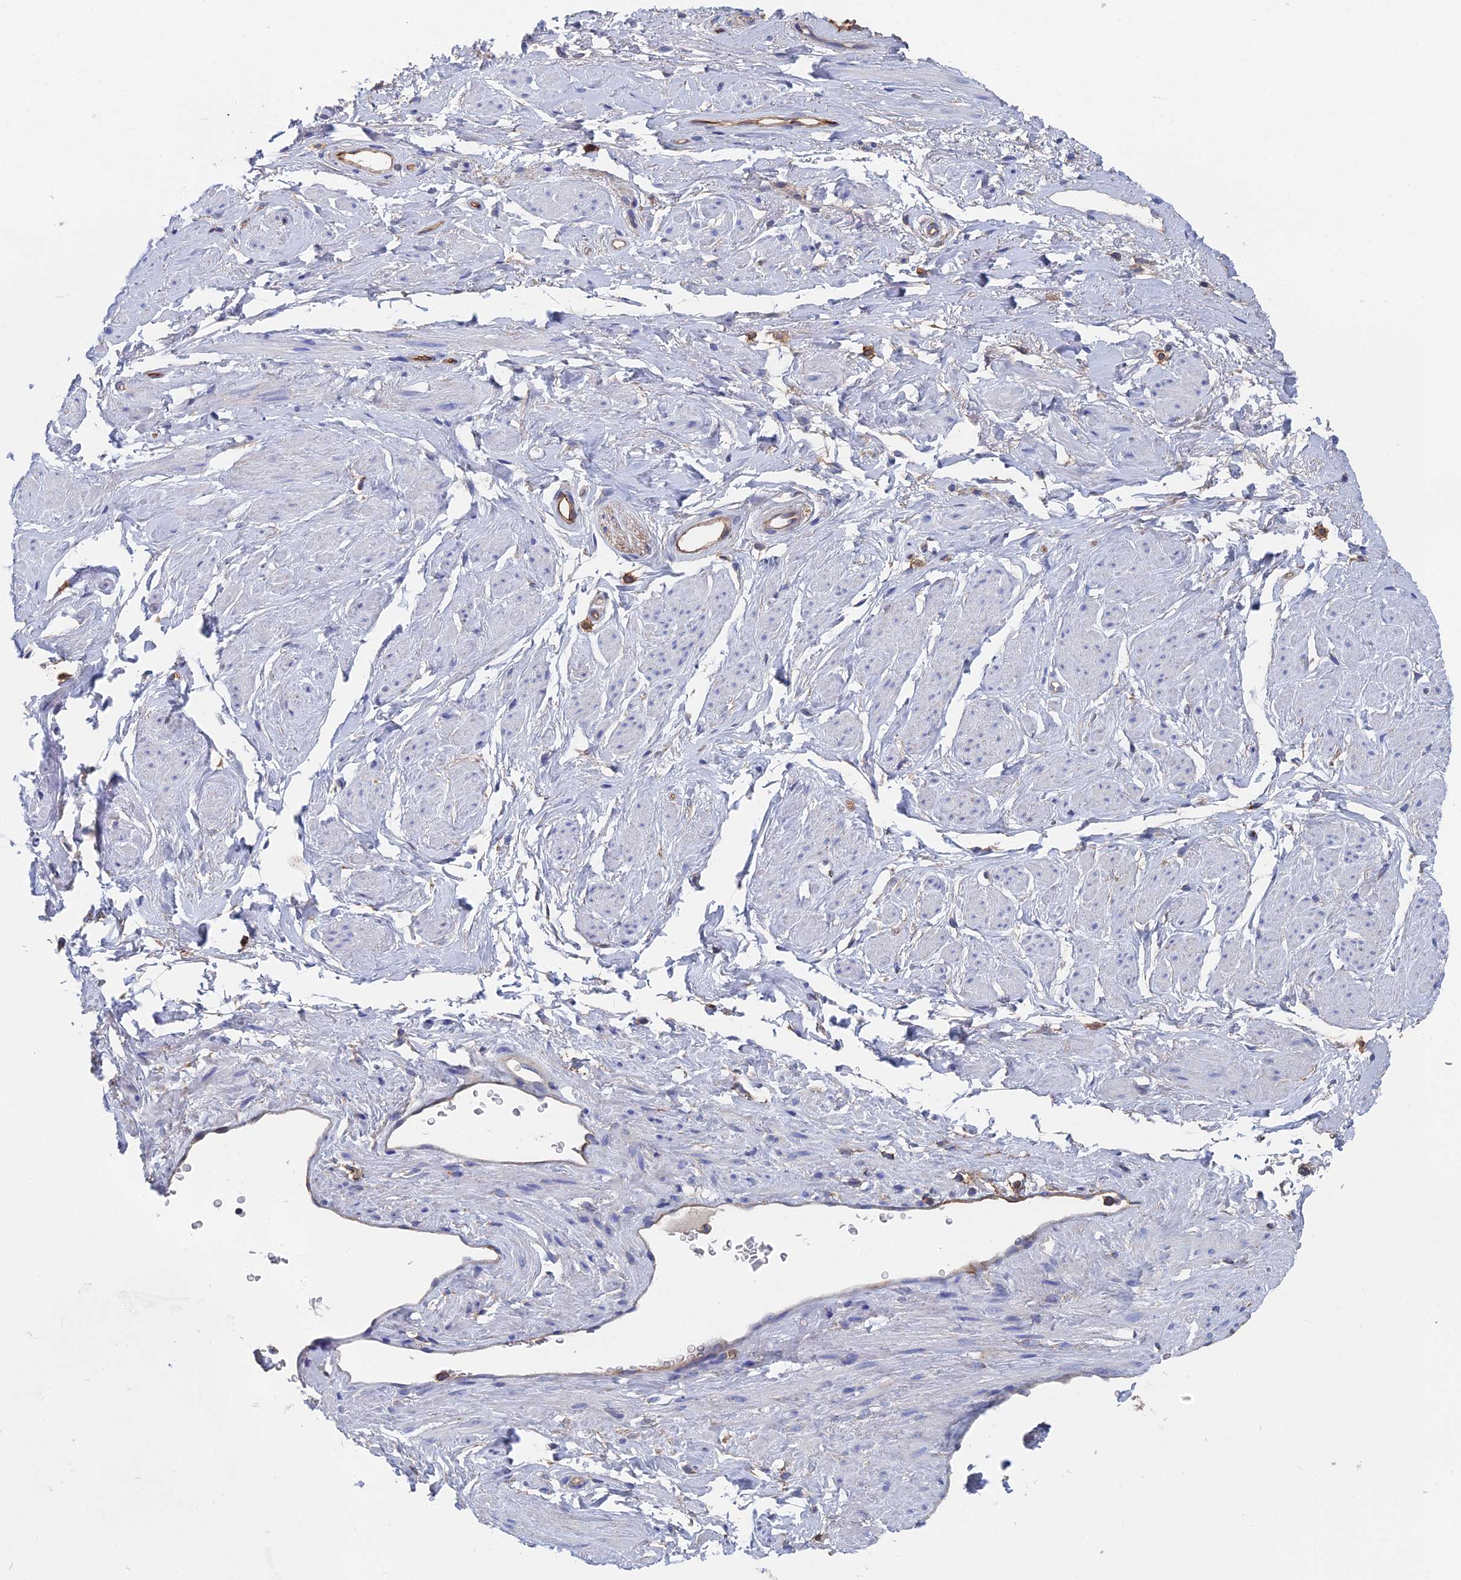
{"staining": {"intensity": "negative", "quantity": "none", "location": "none"}, "tissue": "adipose tissue", "cell_type": "Adipocytes", "image_type": "normal", "snomed": [{"axis": "morphology", "description": "Normal tissue, NOS"}, {"axis": "morphology", "description": "Adenocarcinoma, NOS"}, {"axis": "topography", "description": "Rectum"}, {"axis": "topography", "description": "Vagina"}, {"axis": "topography", "description": "Peripheral nerve tissue"}], "caption": "Micrograph shows no significant protein positivity in adipocytes of unremarkable adipose tissue.", "gene": "SNX11", "patient": {"sex": "female", "age": 71}}